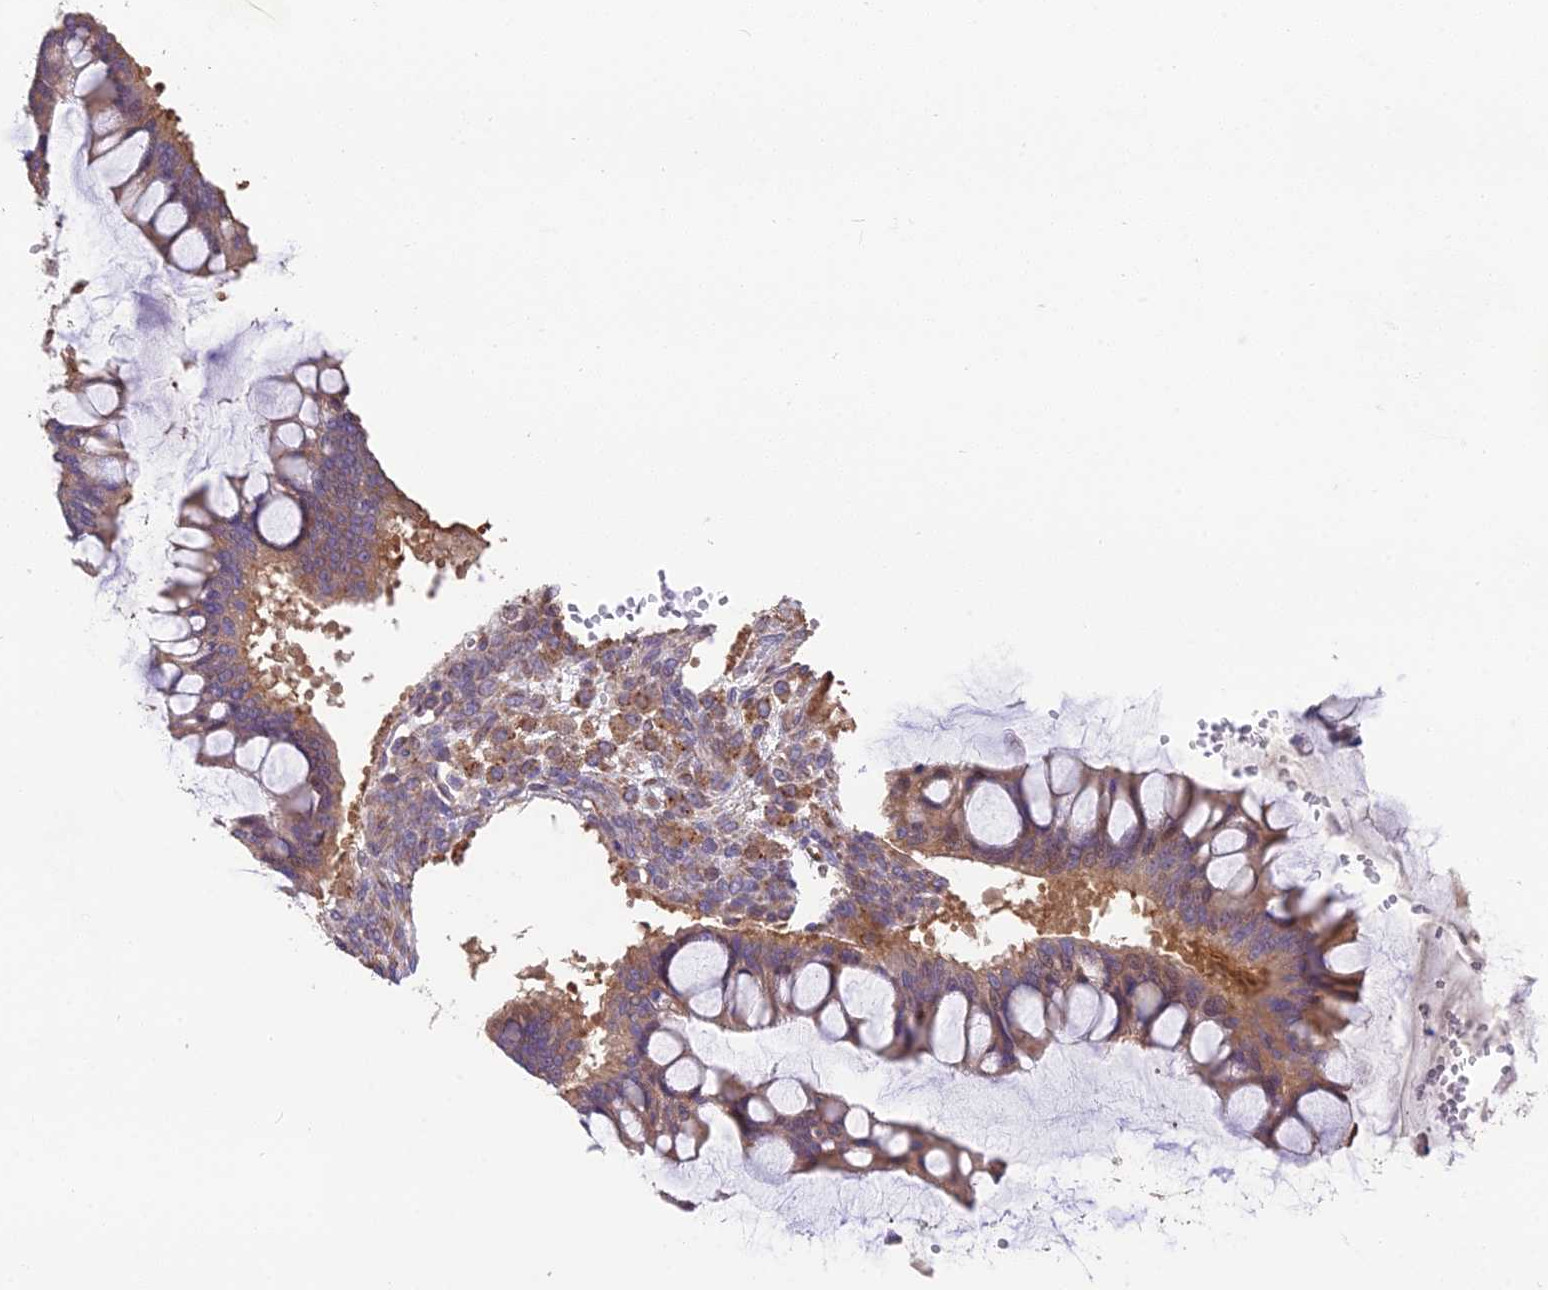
{"staining": {"intensity": "moderate", "quantity": ">75%", "location": "cytoplasmic/membranous"}, "tissue": "ovarian cancer", "cell_type": "Tumor cells", "image_type": "cancer", "snomed": [{"axis": "morphology", "description": "Cystadenocarcinoma, mucinous, NOS"}, {"axis": "topography", "description": "Ovary"}], "caption": "Immunohistochemical staining of human ovarian cancer exhibits moderate cytoplasmic/membranous protein staining in about >75% of tumor cells. The protein of interest is shown in brown color, while the nuclei are stained blue.", "gene": "BLOC1S4", "patient": {"sex": "female", "age": 73}}